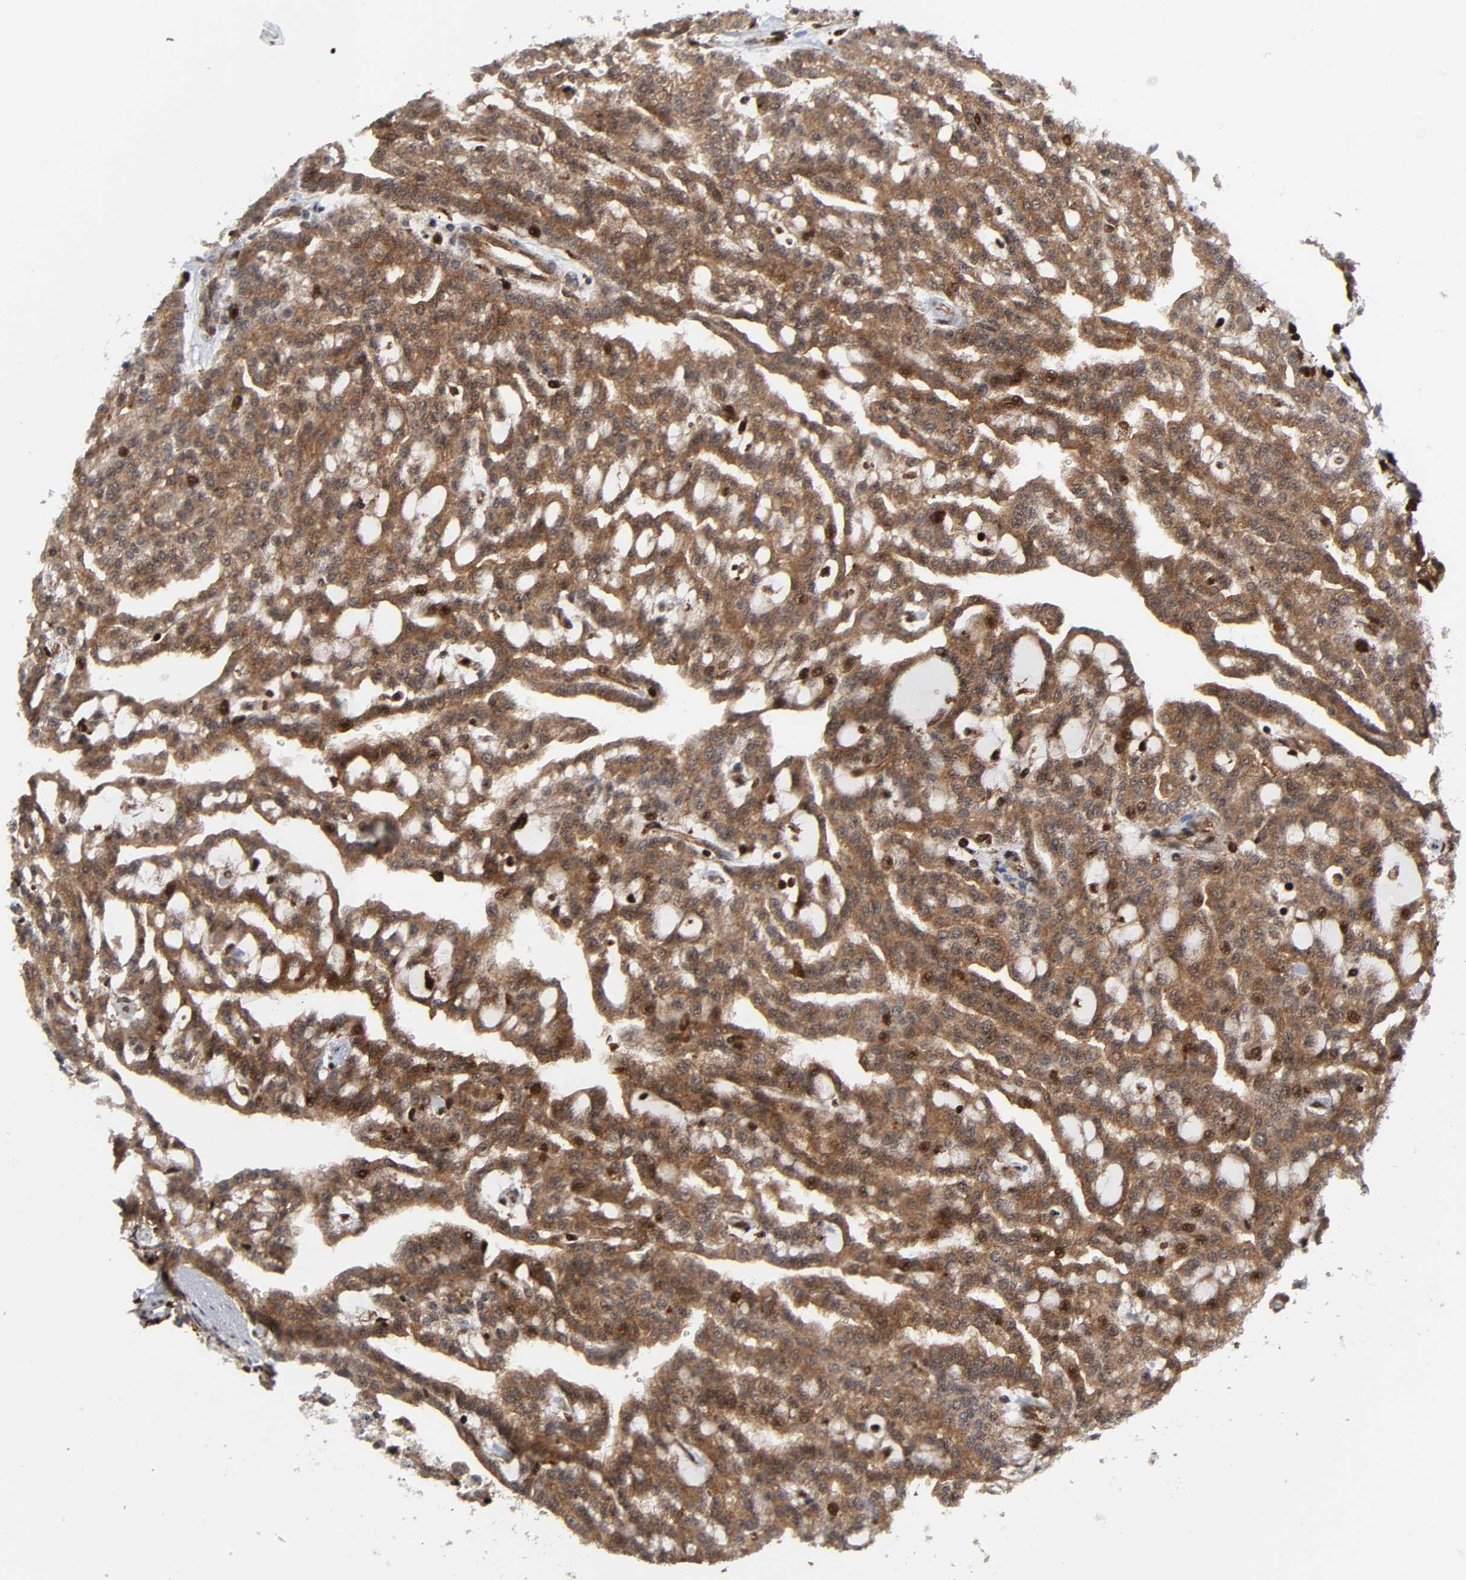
{"staining": {"intensity": "moderate", "quantity": ">75%", "location": "cytoplasmic/membranous"}, "tissue": "renal cancer", "cell_type": "Tumor cells", "image_type": "cancer", "snomed": [{"axis": "morphology", "description": "Adenocarcinoma, NOS"}, {"axis": "topography", "description": "Kidney"}], "caption": "Moderate cytoplasmic/membranous protein expression is present in about >75% of tumor cells in renal adenocarcinoma.", "gene": "MAPK1", "patient": {"sex": "male", "age": 63}}